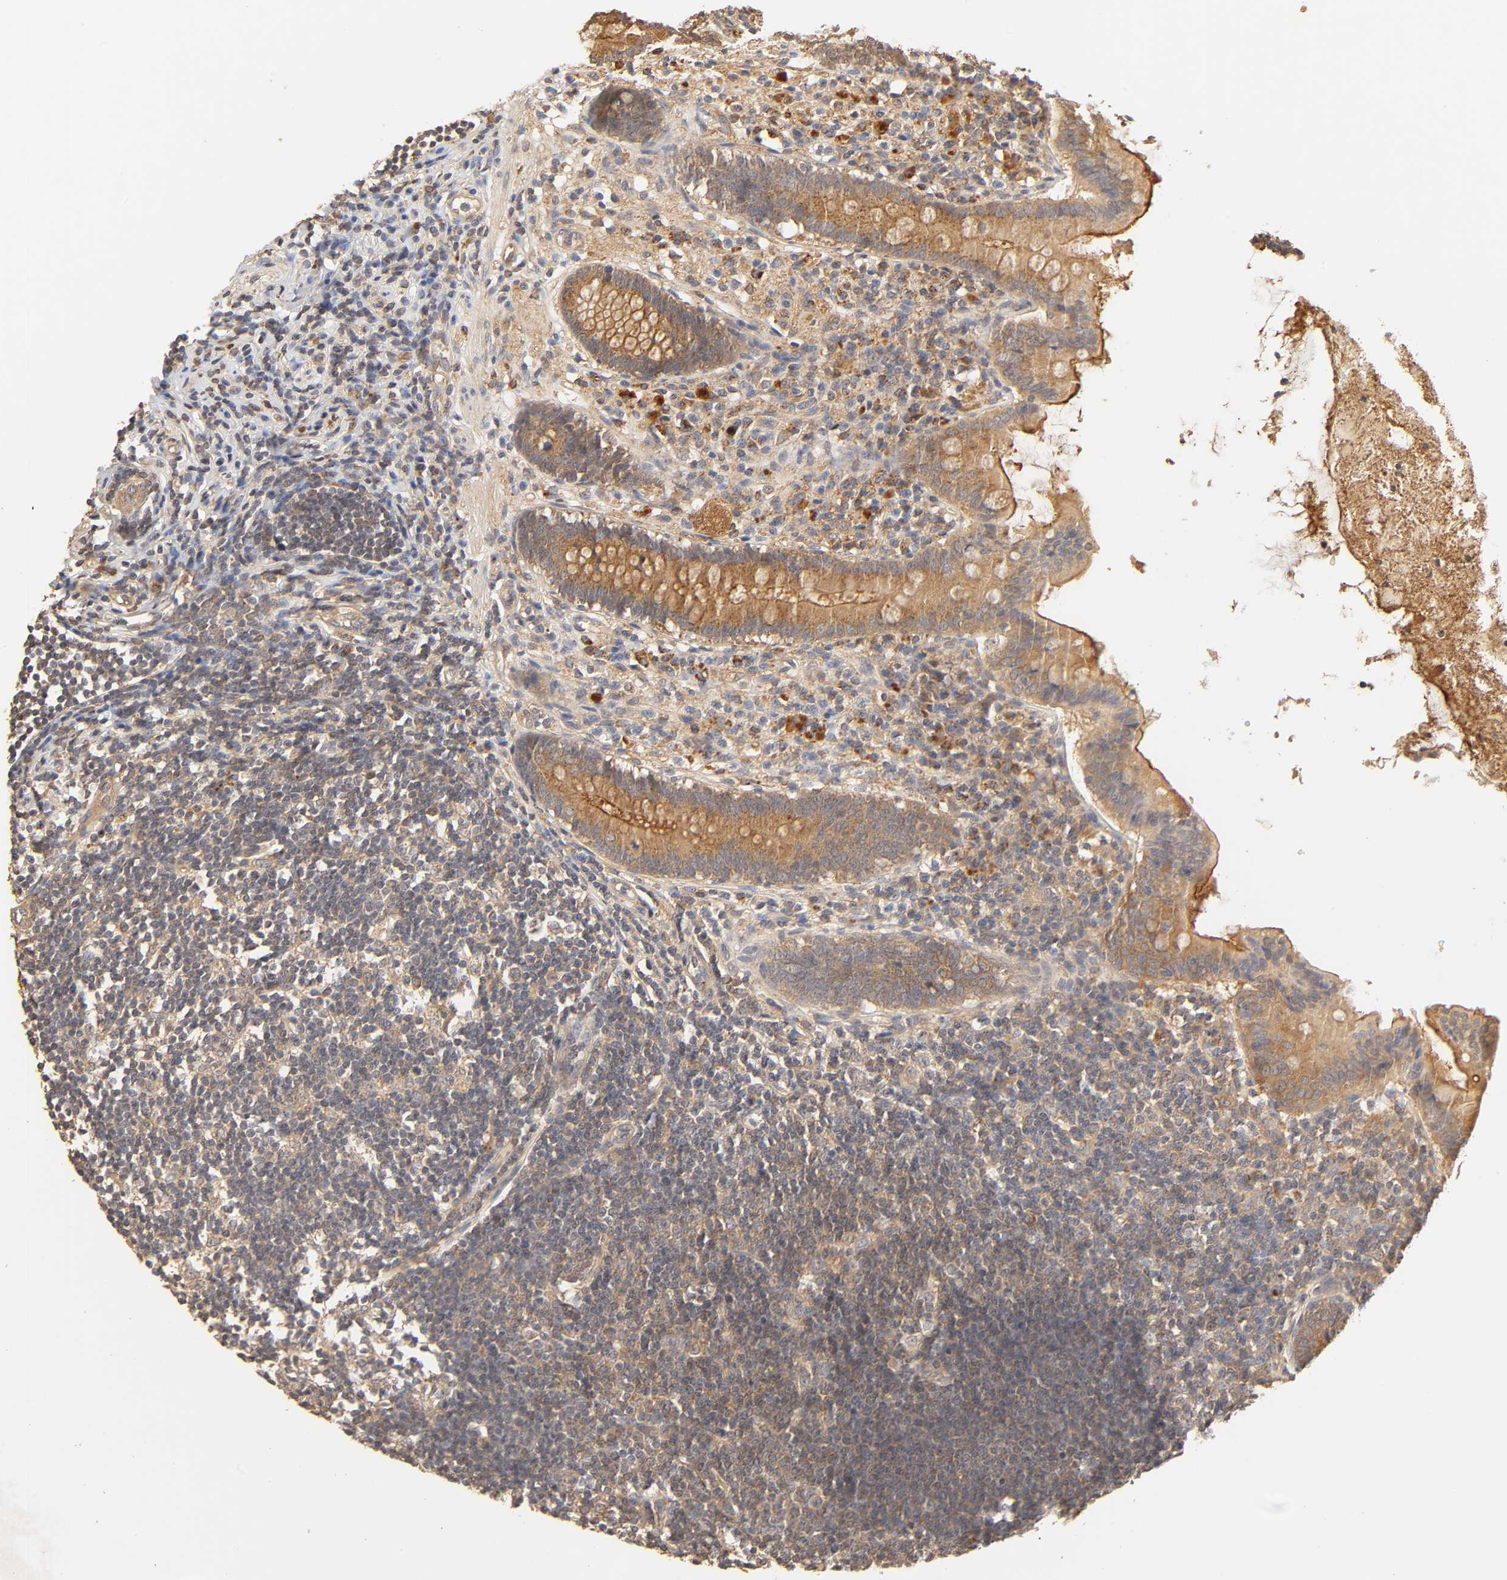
{"staining": {"intensity": "strong", "quantity": ">75%", "location": "cytoplasmic/membranous"}, "tissue": "appendix", "cell_type": "Glandular cells", "image_type": "normal", "snomed": [{"axis": "morphology", "description": "Normal tissue, NOS"}, {"axis": "topography", "description": "Appendix"}], "caption": "Immunohistochemical staining of unremarkable human appendix reveals >75% levels of strong cytoplasmic/membranous protein expression in about >75% of glandular cells.", "gene": "EPS8", "patient": {"sex": "female", "age": 50}}